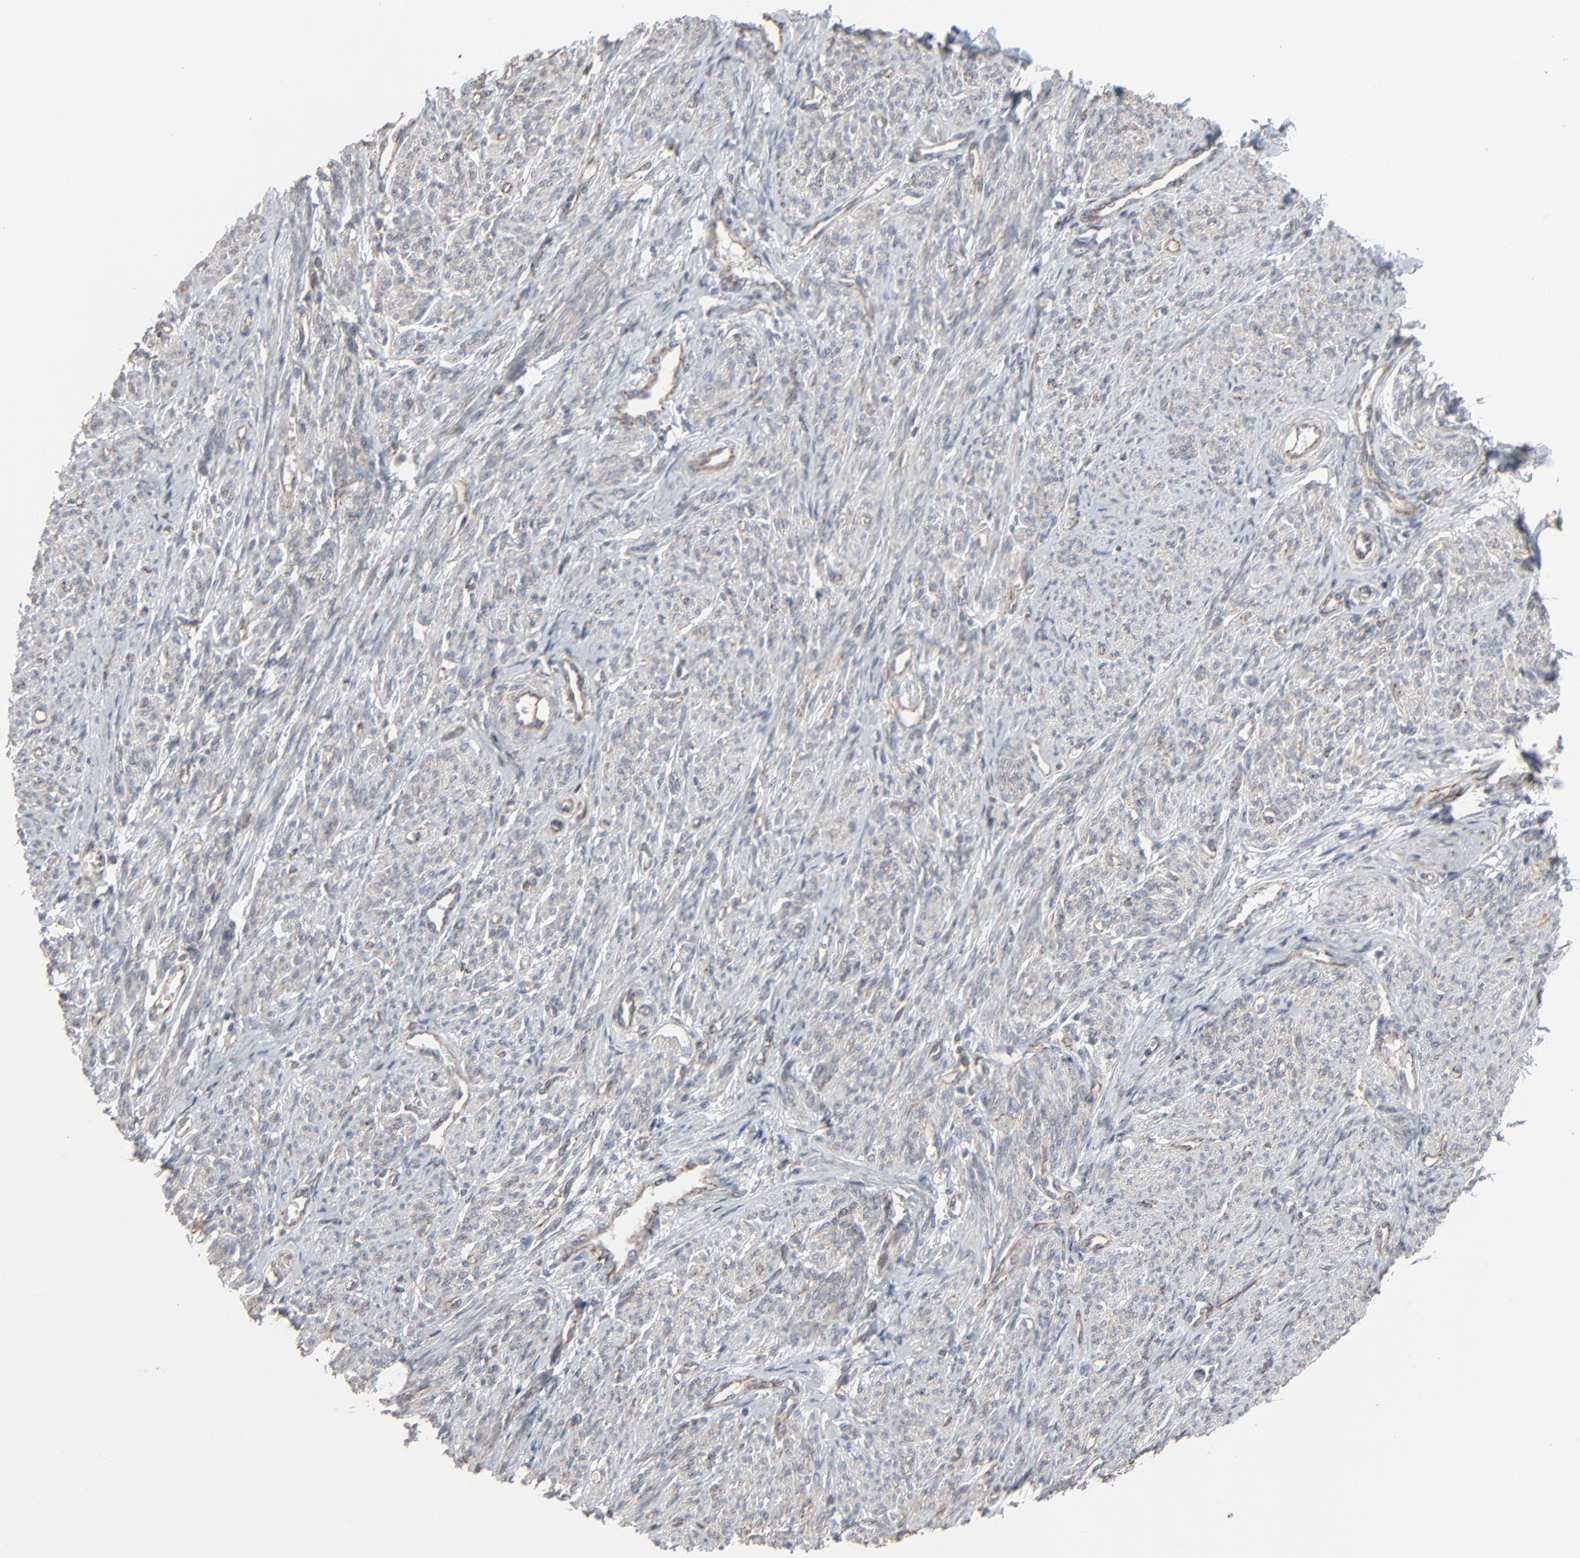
{"staining": {"intensity": "weak", "quantity": "25%-75%", "location": "cytoplasmic/membranous"}, "tissue": "smooth muscle", "cell_type": "Smooth muscle cells", "image_type": "normal", "snomed": [{"axis": "morphology", "description": "Normal tissue, NOS"}, {"axis": "topography", "description": "Smooth muscle"}], "caption": "IHC of benign human smooth muscle reveals low levels of weak cytoplasmic/membranous positivity in approximately 25%-75% of smooth muscle cells.", "gene": "CTNND1", "patient": {"sex": "female", "age": 65}}